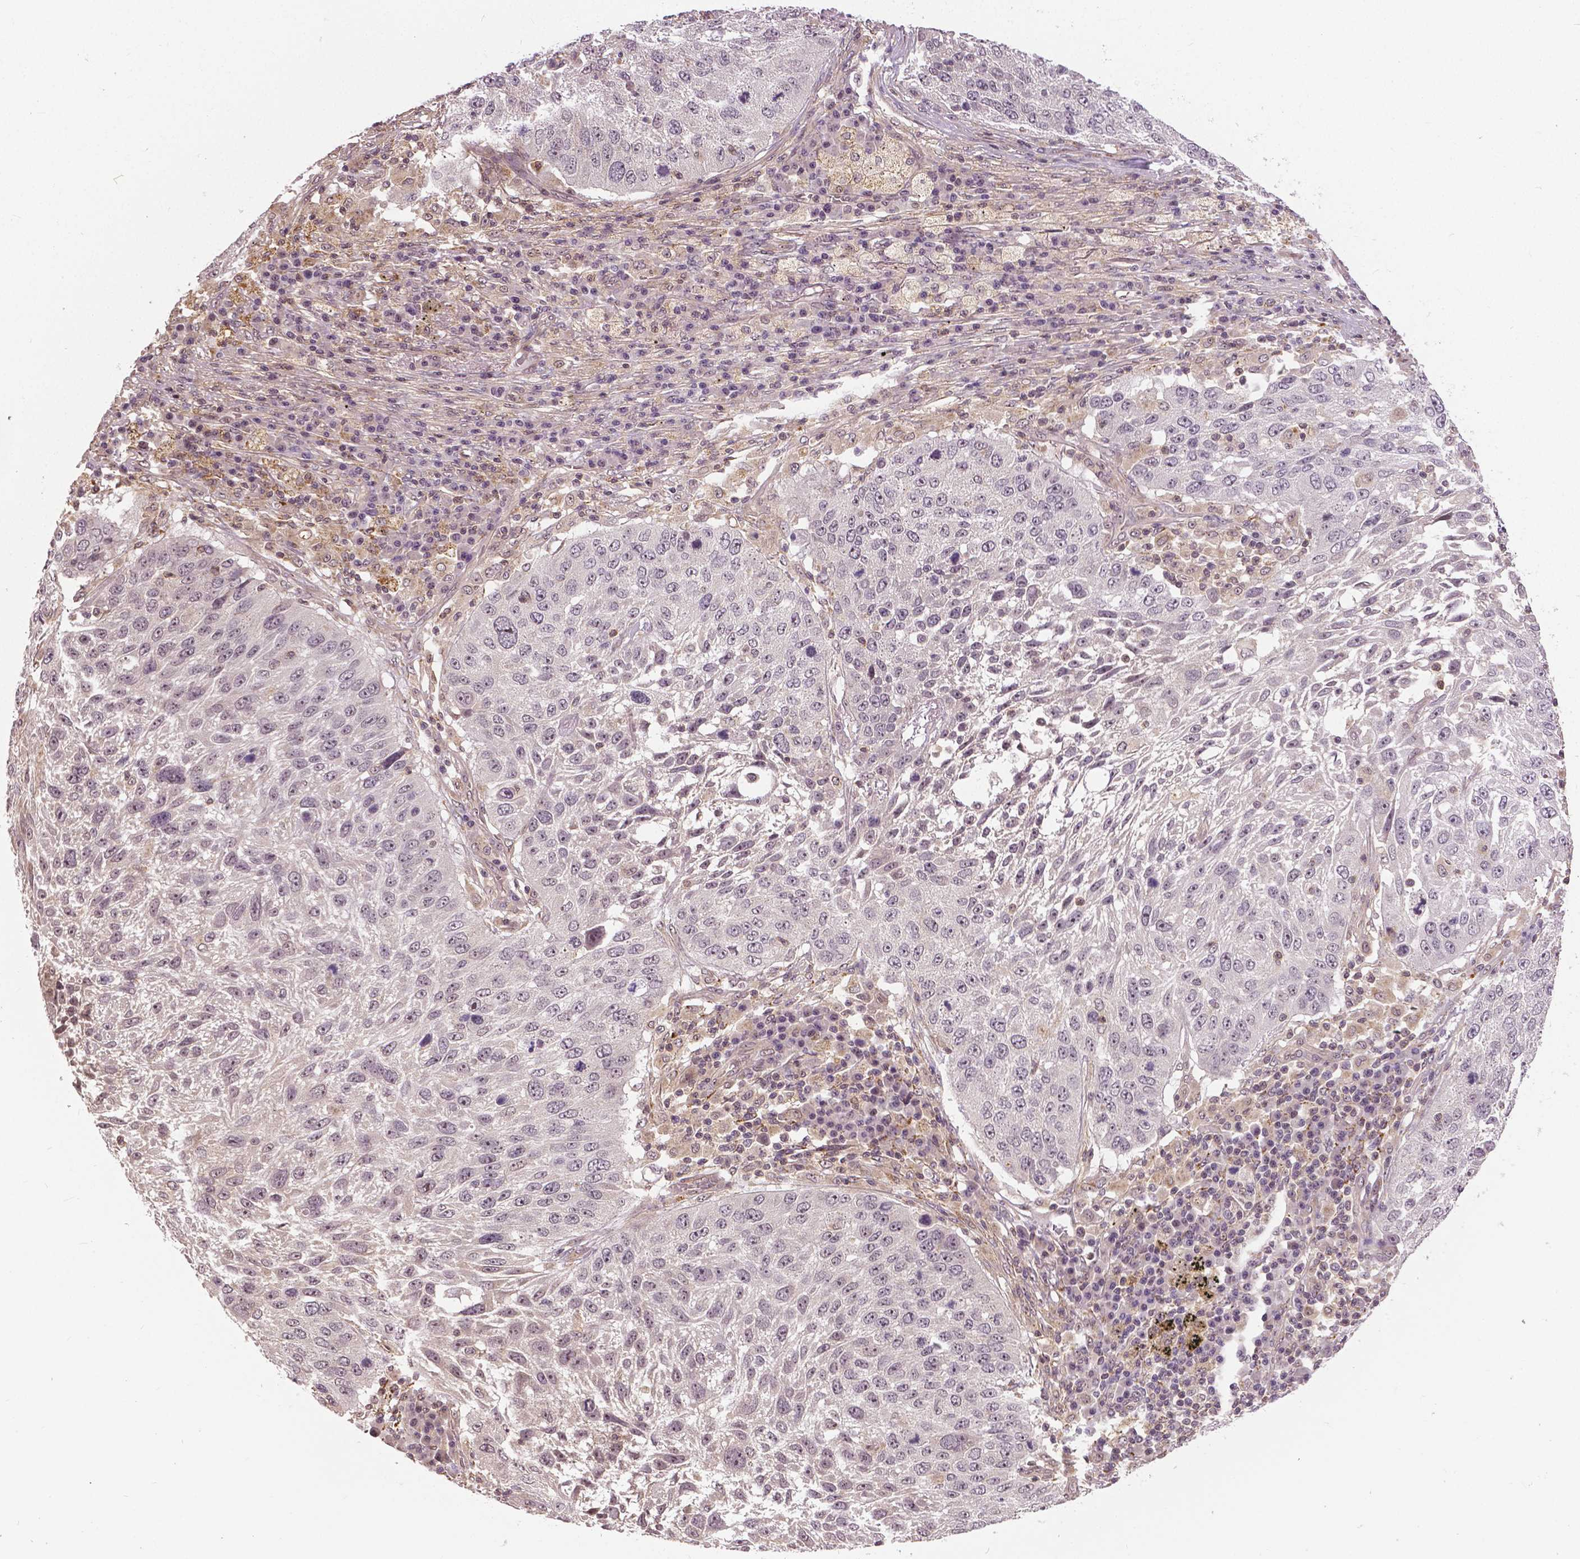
{"staining": {"intensity": "negative", "quantity": "none", "location": "none"}, "tissue": "lung cancer", "cell_type": "Tumor cells", "image_type": "cancer", "snomed": [{"axis": "morphology", "description": "Normal morphology"}, {"axis": "morphology", "description": "Squamous cell carcinoma, NOS"}, {"axis": "topography", "description": "Lymph node"}, {"axis": "topography", "description": "Lung"}], "caption": "IHC of lung cancer (squamous cell carcinoma) demonstrates no positivity in tumor cells.", "gene": "ANXA13", "patient": {"sex": "male", "age": 67}}